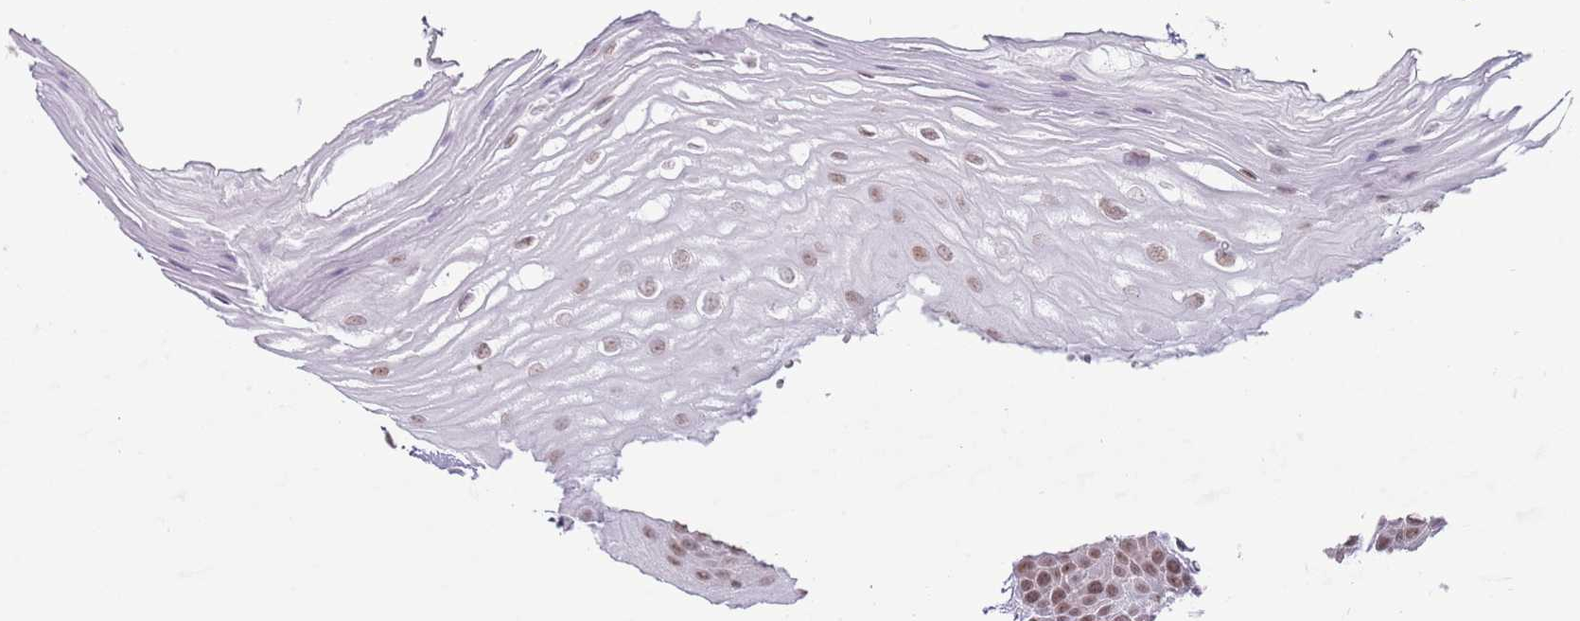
{"staining": {"intensity": "weak", "quantity": "25%-75%", "location": "nuclear"}, "tissue": "oral mucosa", "cell_type": "Squamous epithelial cells", "image_type": "normal", "snomed": [{"axis": "morphology", "description": "Normal tissue, NOS"}, {"axis": "topography", "description": "Oral tissue"}, {"axis": "topography", "description": "Tounge, NOS"}], "caption": "Immunohistochemical staining of normal human oral mucosa shows low levels of weak nuclear positivity in approximately 25%-75% of squamous epithelial cells.", "gene": "SELENOH", "patient": {"sex": "female", "age": 73}}